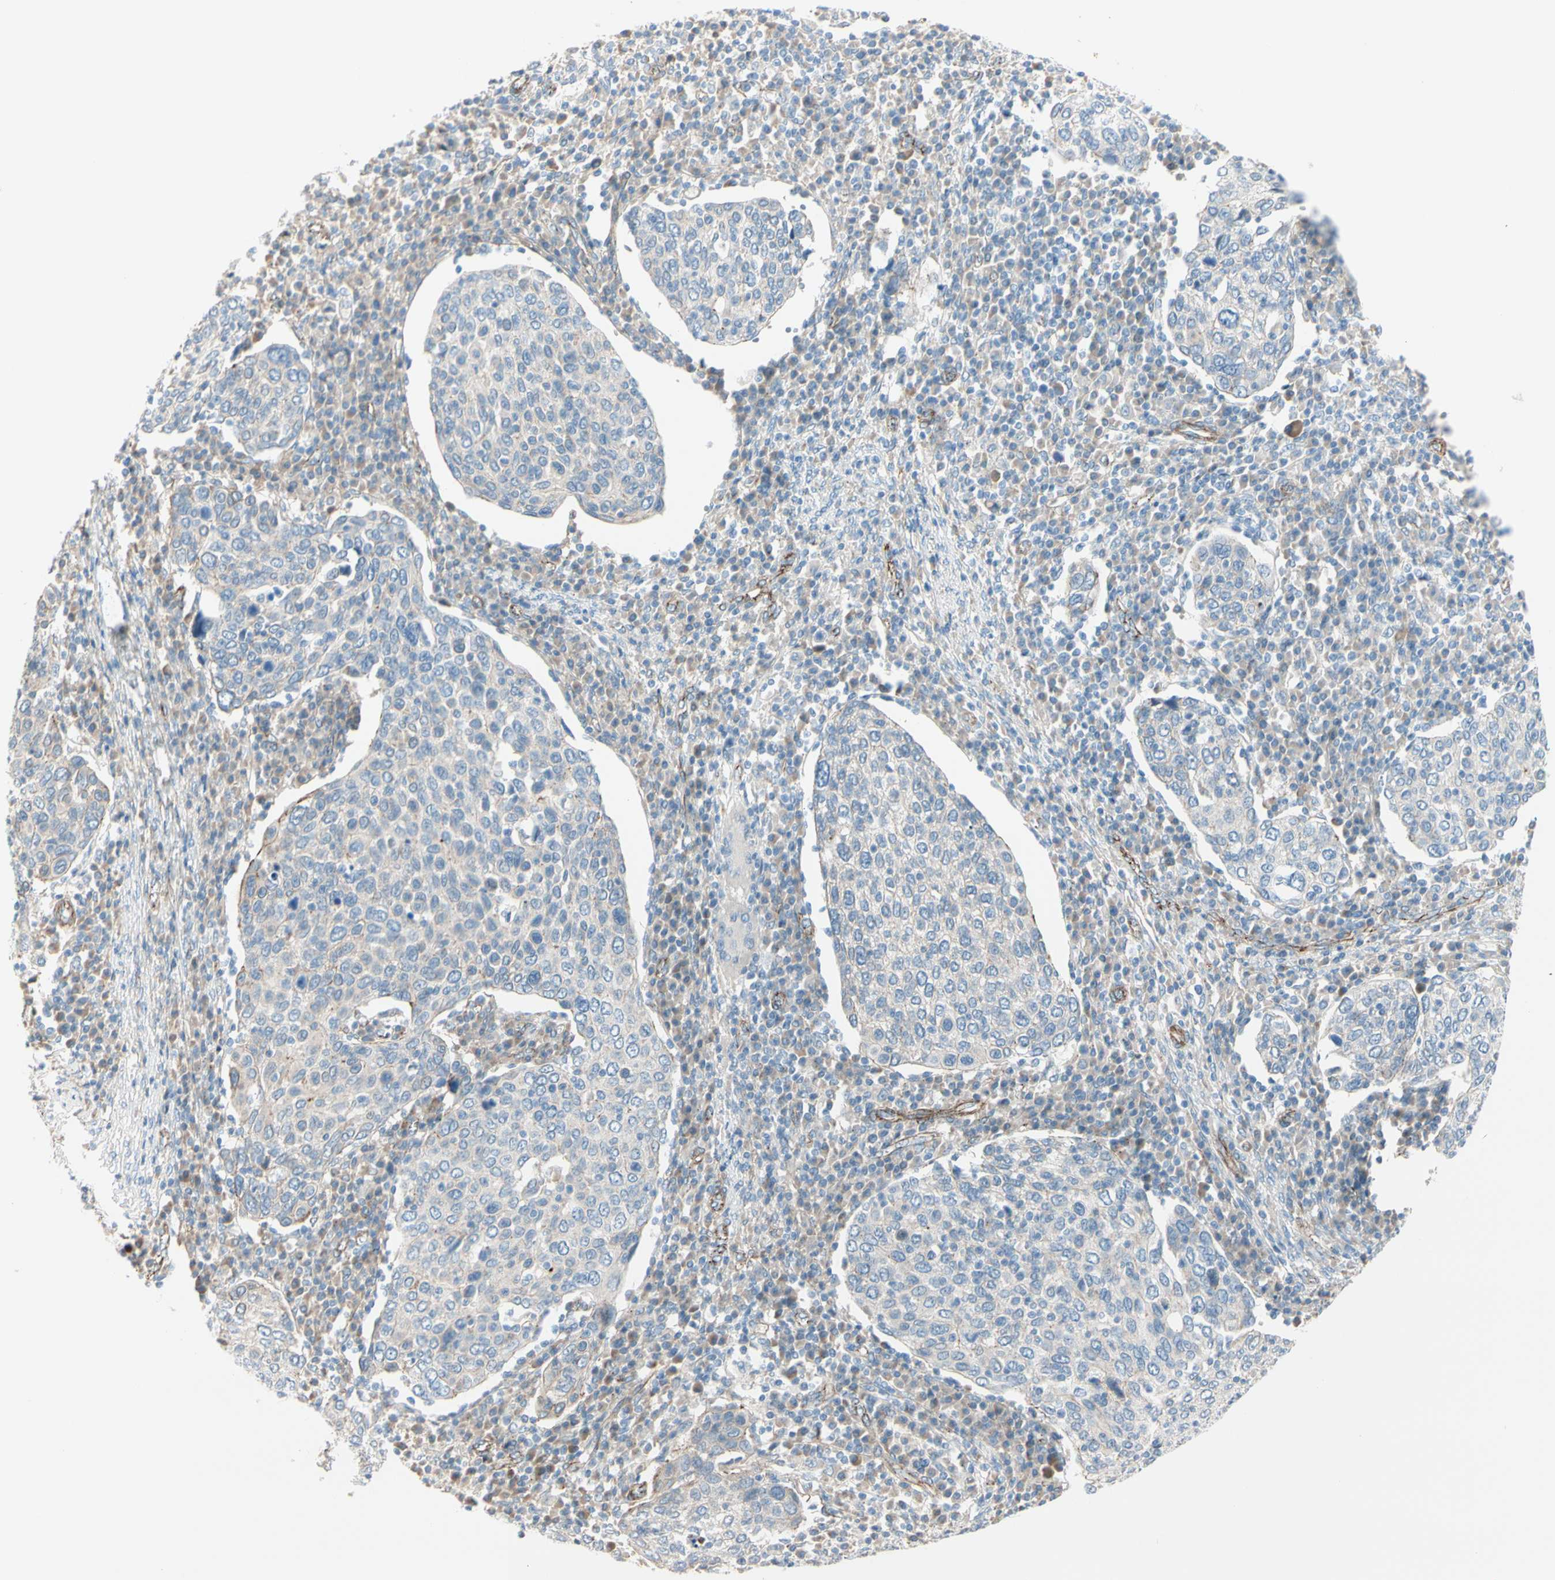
{"staining": {"intensity": "negative", "quantity": "none", "location": "none"}, "tissue": "cervical cancer", "cell_type": "Tumor cells", "image_type": "cancer", "snomed": [{"axis": "morphology", "description": "Squamous cell carcinoma, NOS"}, {"axis": "topography", "description": "Cervix"}], "caption": "Cervical squamous cell carcinoma stained for a protein using immunohistochemistry reveals no positivity tumor cells.", "gene": "TJP1", "patient": {"sex": "female", "age": 40}}